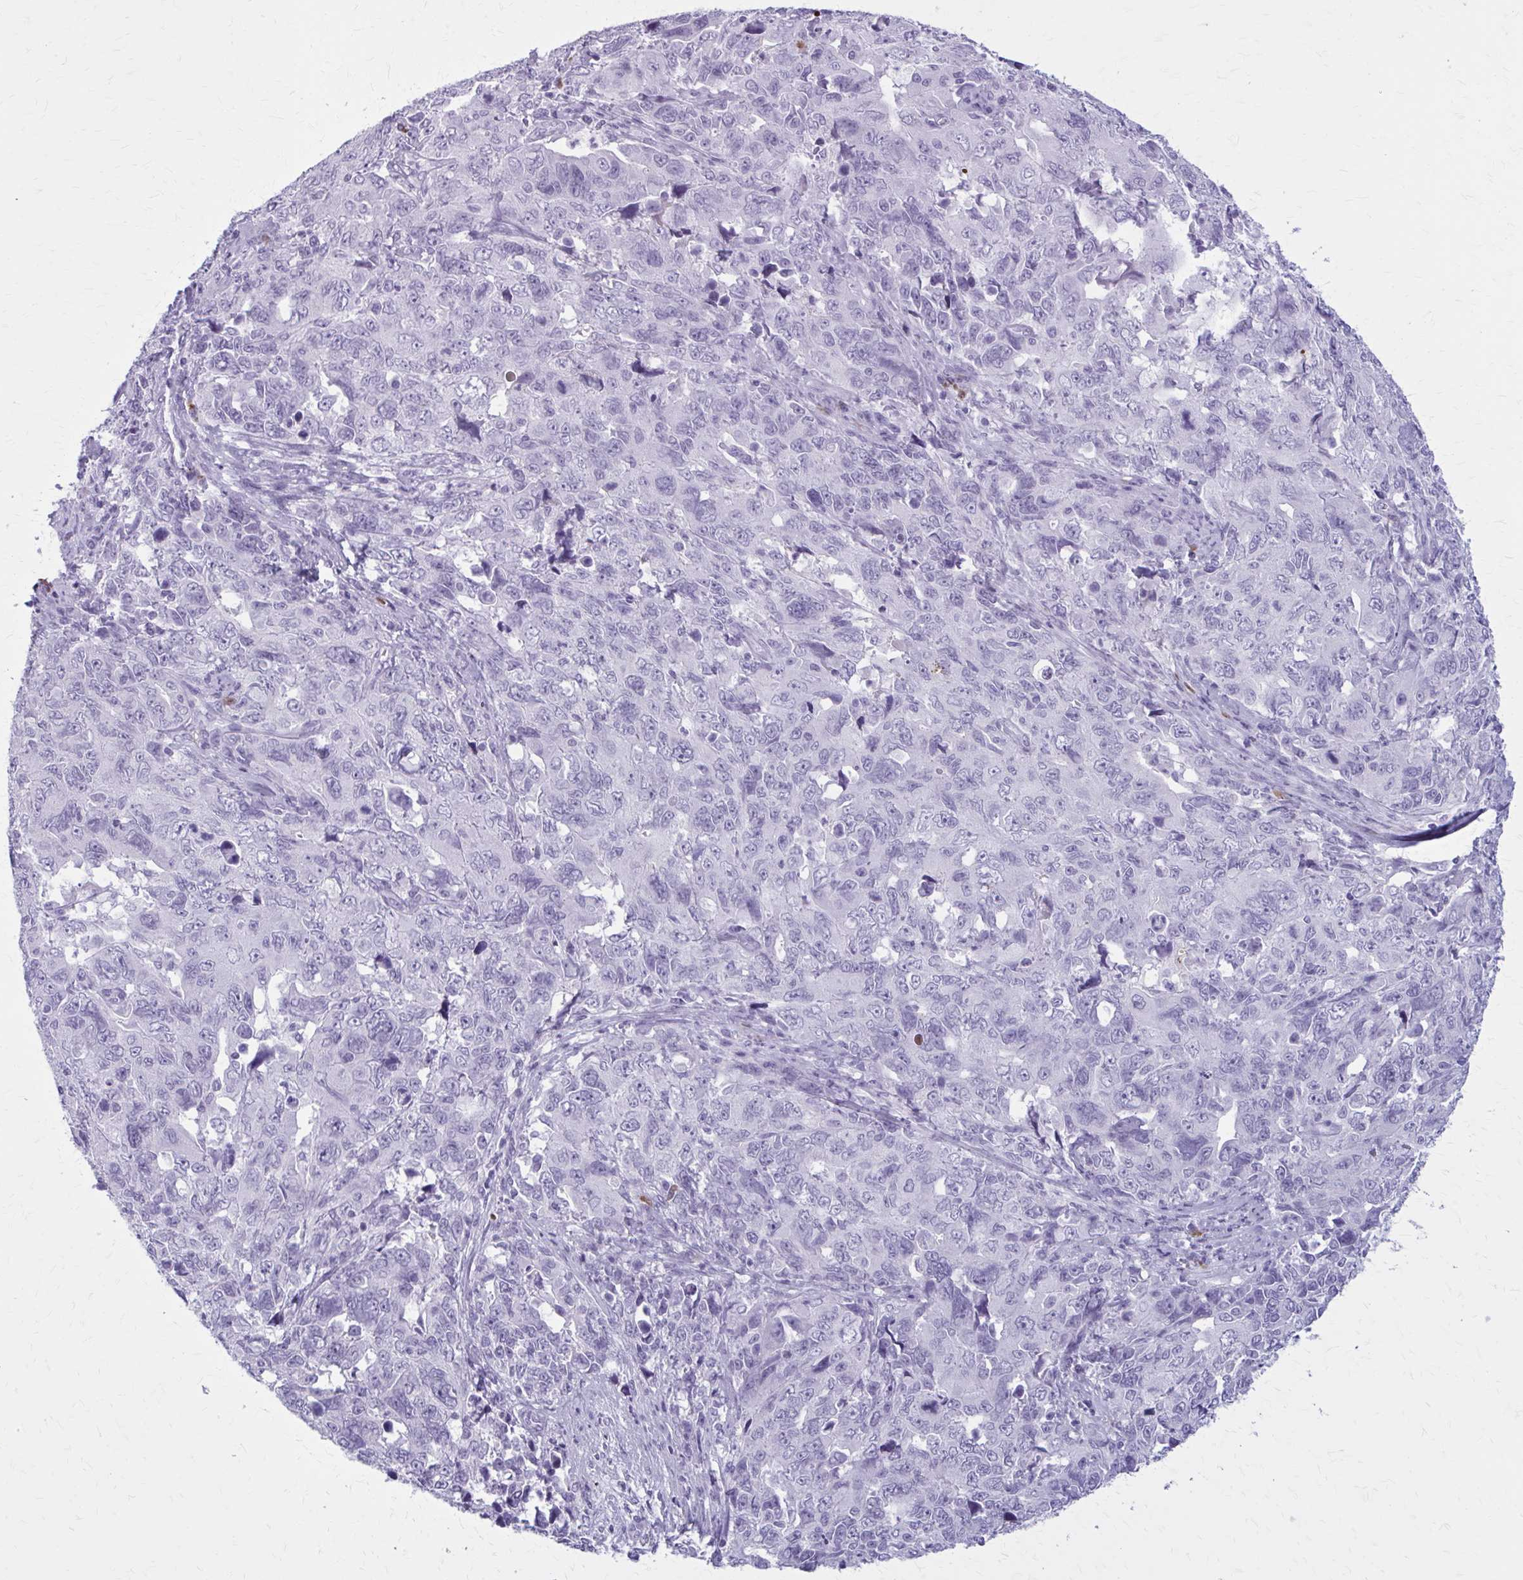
{"staining": {"intensity": "negative", "quantity": "none", "location": "none"}, "tissue": "cervical cancer", "cell_type": "Tumor cells", "image_type": "cancer", "snomed": [{"axis": "morphology", "description": "Adenocarcinoma, NOS"}, {"axis": "topography", "description": "Cervix"}], "caption": "Cervical cancer (adenocarcinoma) was stained to show a protein in brown. There is no significant expression in tumor cells.", "gene": "ZDHHC7", "patient": {"sex": "female", "age": 63}}